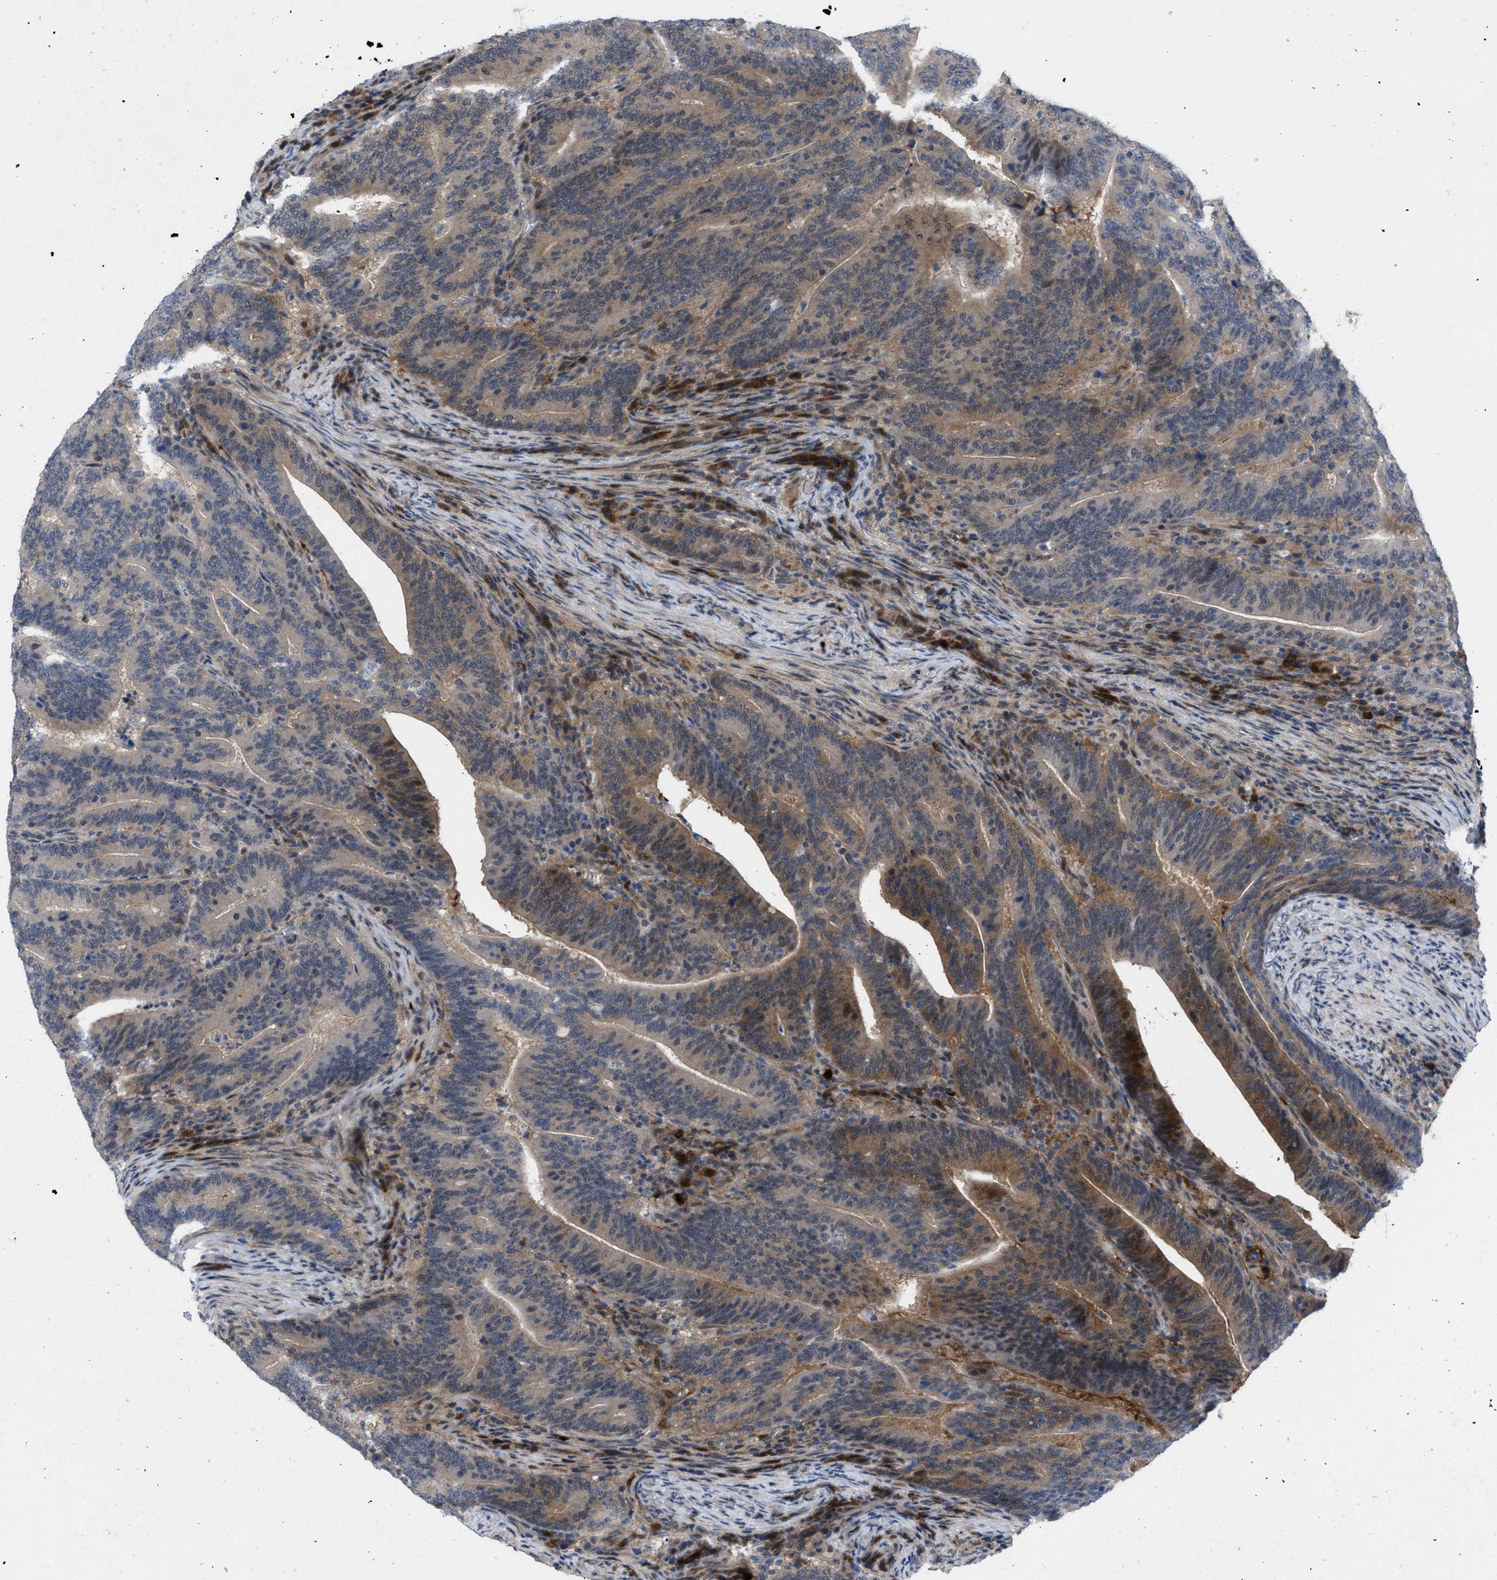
{"staining": {"intensity": "moderate", "quantity": "25%-75%", "location": "cytoplasmic/membranous"}, "tissue": "colorectal cancer", "cell_type": "Tumor cells", "image_type": "cancer", "snomed": [{"axis": "morphology", "description": "Adenocarcinoma, NOS"}, {"axis": "topography", "description": "Colon"}], "caption": "Immunohistochemistry (IHC) (DAB) staining of colorectal cancer exhibits moderate cytoplasmic/membranous protein positivity in approximately 25%-75% of tumor cells. The staining was performed using DAB (3,3'-diaminobenzidine), with brown indicating positive protein expression. Nuclei are stained blue with hematoxylin.", "gene": "IL17RE", "patient": {"sex": "female", "age": 66}}